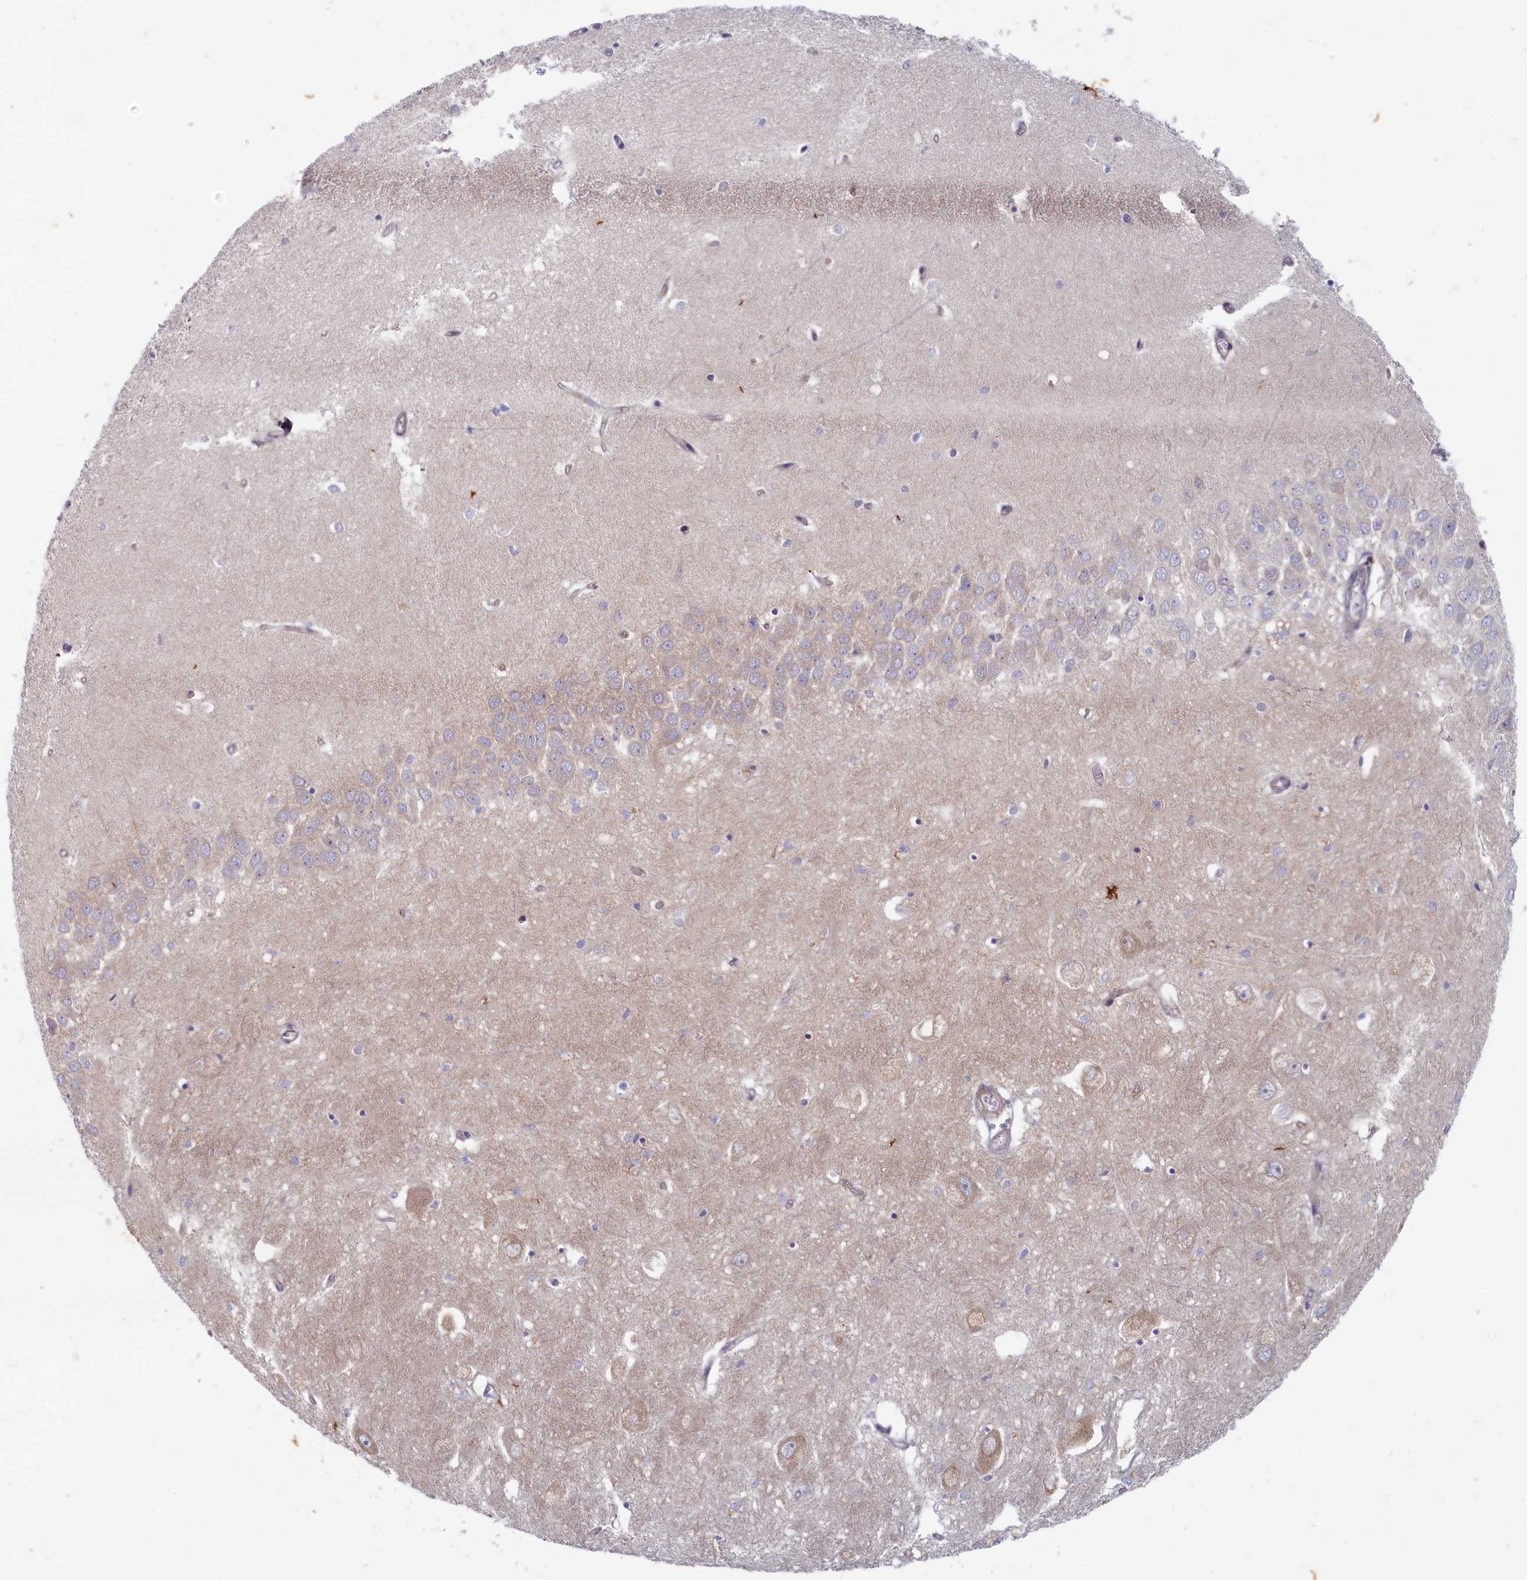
{"staining": {"intensity": "negative", "quantity": "none", "location": "none"}, "tissue": "hippocampus", "cell_type": "Glial cells", "image_type": "normal", "snomed": [{"axis": "morphology", "description": "Normal tissue, NOS"}, {"axis": "topography", "description": "Hippocampus"}], "caption": "DAB (3,3'-diaminobenzidine) immunohistochemical staining of unremarkable human hippocampus displays no significant expression in glial cells. The staining was performed using DAB (3,3'-diaminobenzidine) to visualize the protein expression in brown, while the nuclei were stained in blue with hematoxylin (Magnification: 20x).", "gene": "WDR59", "patient": {"sex": "female", "age": 64}}